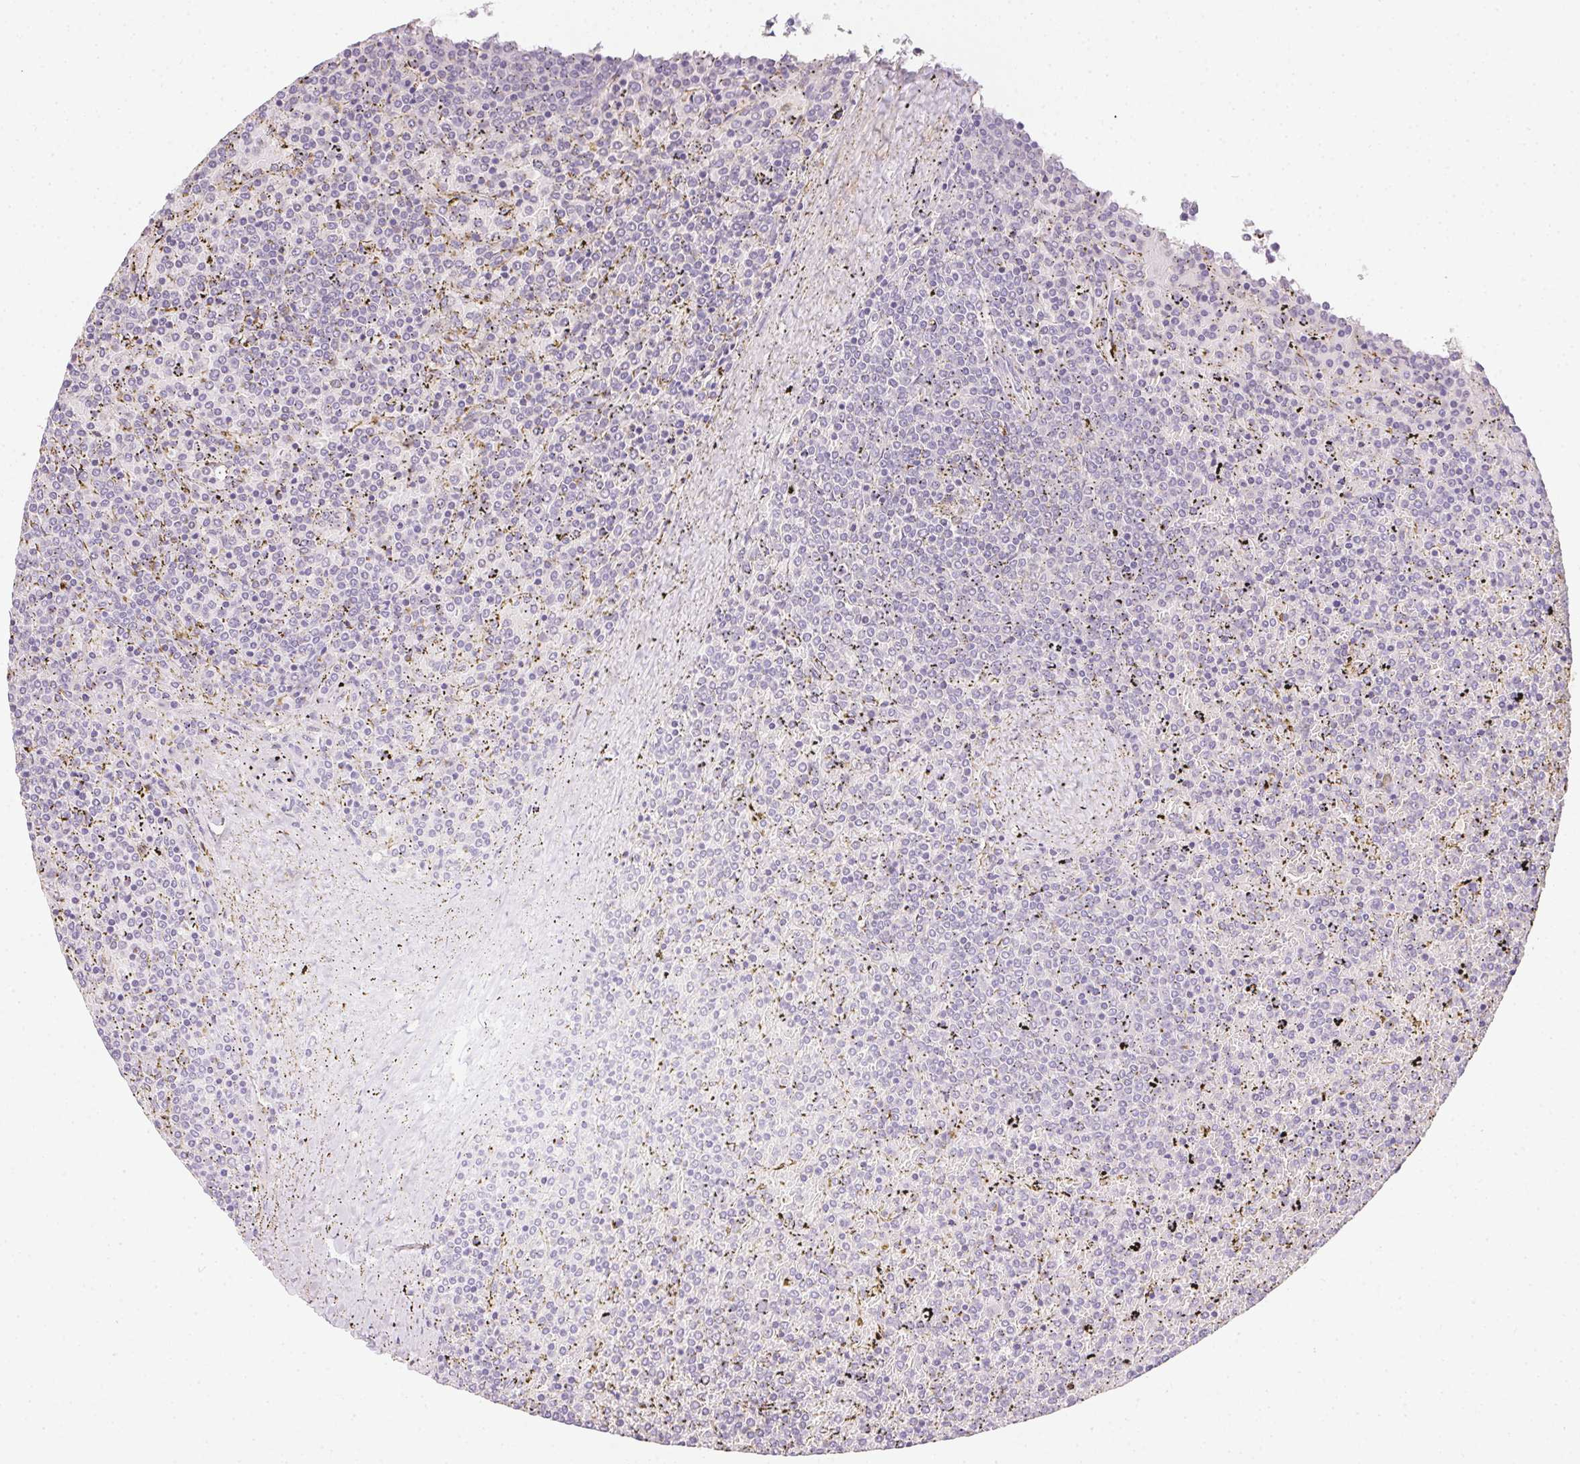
{"staining": {"intensity": "negative", "quantity": "none", "location": "none"}, "tissue": "lymphoma", "cell_type": "Tumor cells", "image_type": "cancer", "snomed": [{"axis": "morphology", "description": "Malignant lymphoma, non-Hodgkin's type, Low grade"}, {"axis": "topography", "description": "Spleen"}], "caption": "Immunohistochemical staining of malignant lymphoma, non-Hodgkin's type (low-grade) exhibits no significant positivity in tumor cells.", "gene": "ZBBX", "patient": {"sex": "female", "age": 77}}